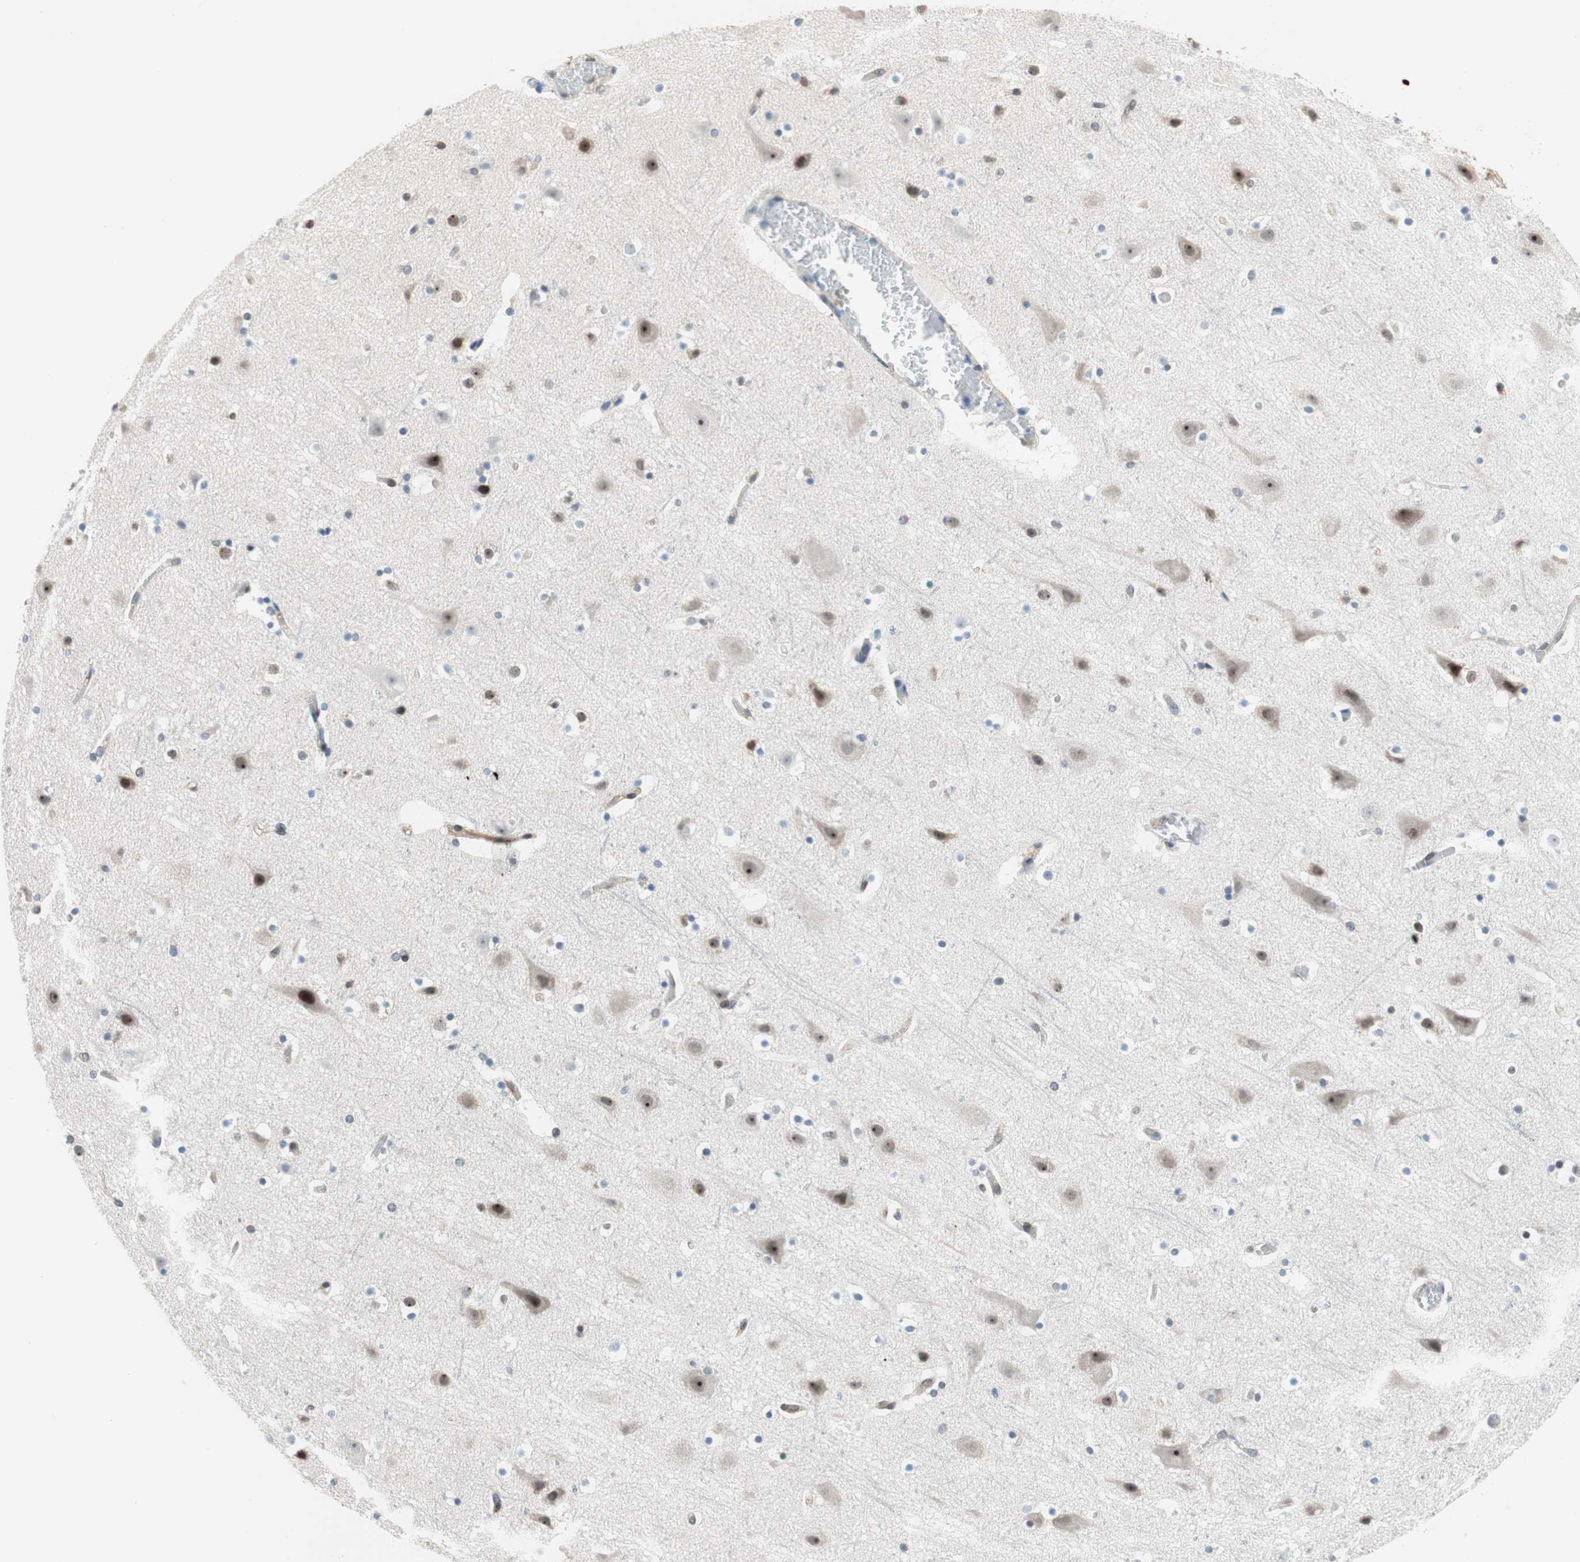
{"staining": {"intensity": "weak", "quantity": "<25%", "location": "cytoplasmic/membranous,nuclear"}, "tissue": "cerebral cortex", "cell_type": "Endothelial cells", "image_type": "normal", "snomed": [{"axis": "morphology", "description": "Normal tissue, NOS"}, {"axis": "topography", "description": "Cerebral cortex"}], "caption": "A high-resolution micrograph shows immunohistochemistry staining of unremarkable cerebral cortex, which demonstrates no significant expression in endothelial cells.", "gene": "ZNF512B", "patient": {"sex": "male", "age": 45}}